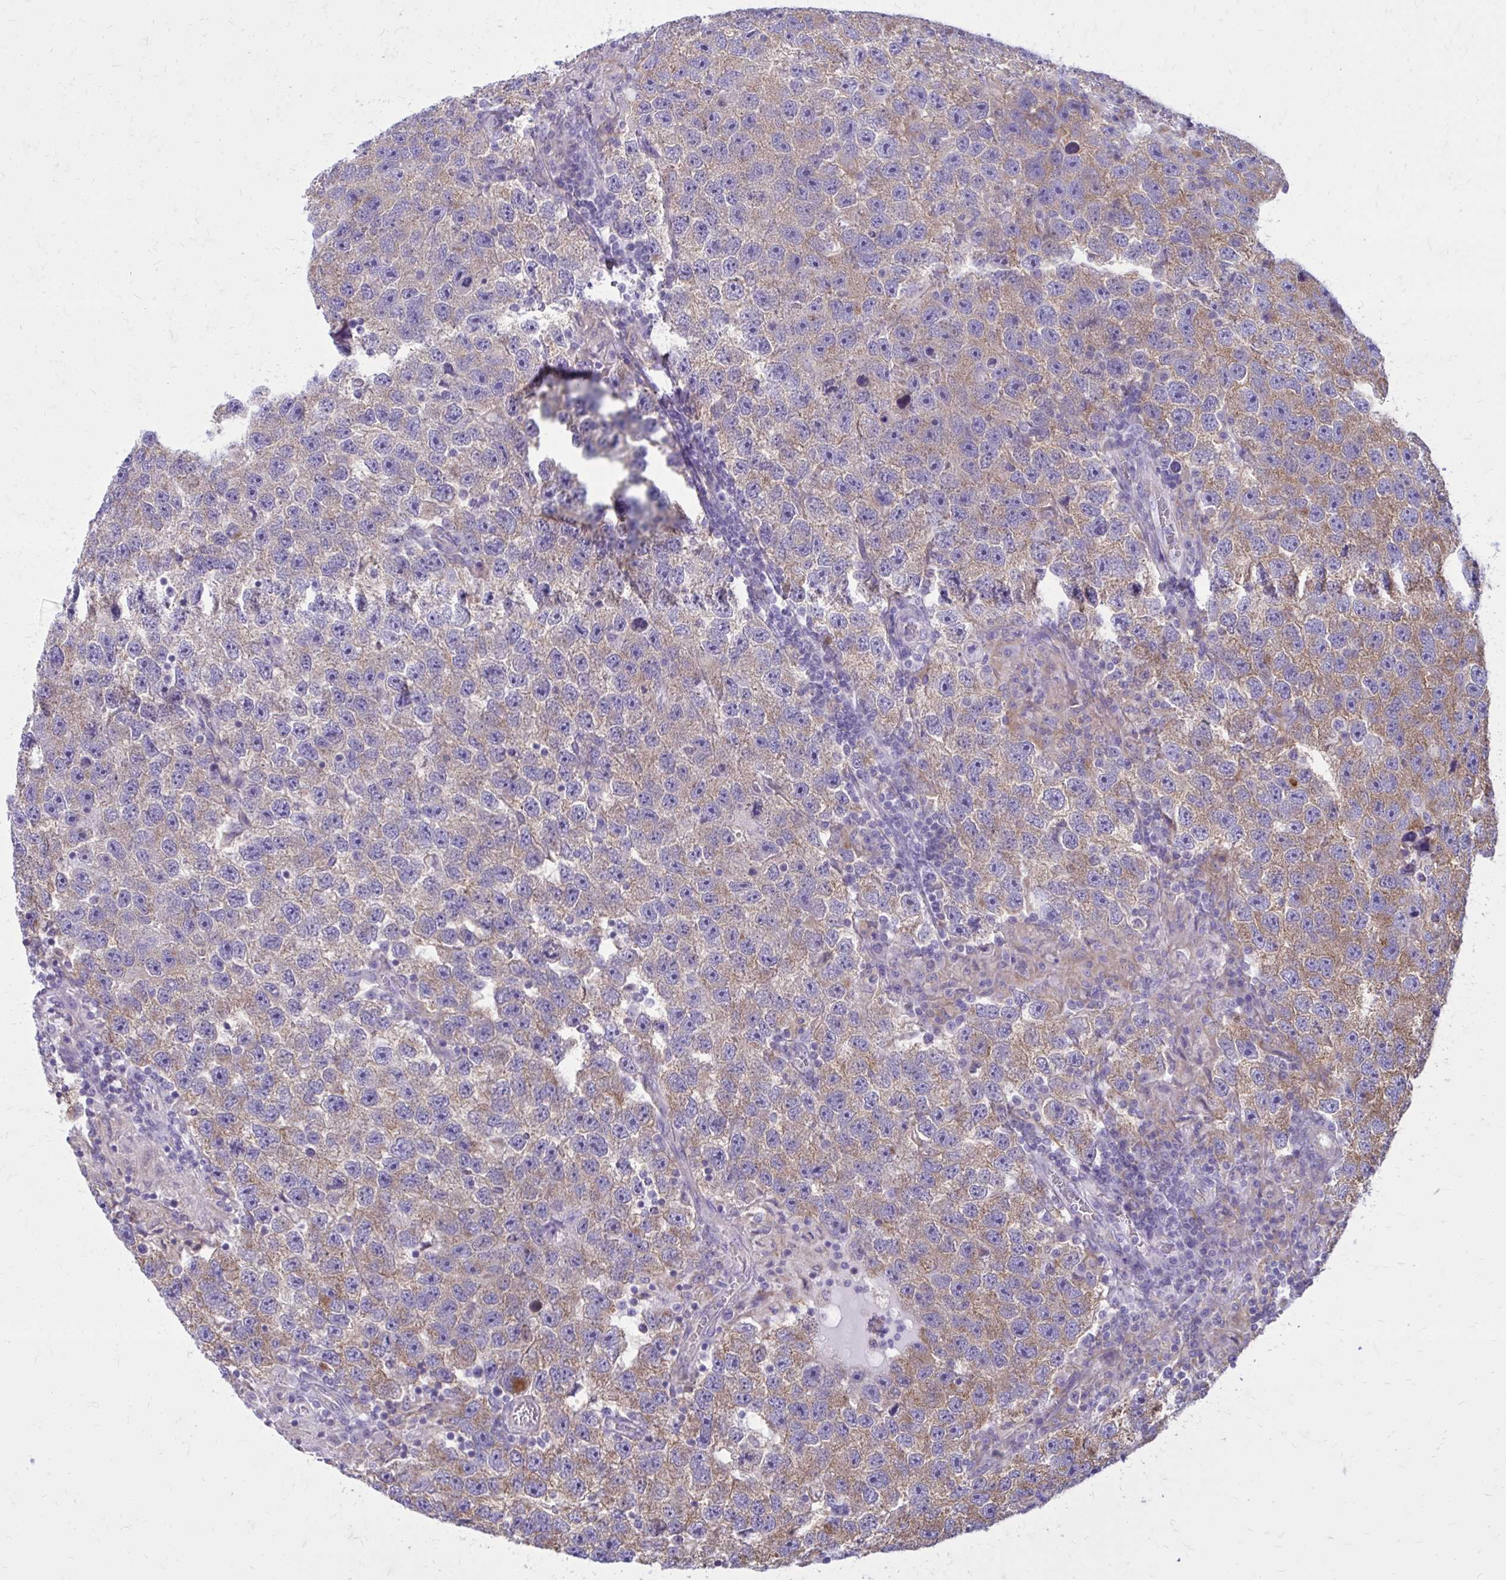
{"staining": {"intensity": "moderate", "quantity": ">75%", "location": "cytoplasmic/membranous"}, "tissue": "testis cancer", "cell_type": "Tumor cells", "image_type": "cancer", "snomed": [{"axis": "morphology", "description": "Seminoma, NOS"}, {"axis": "topography", "description": "Testis"}], "caption": "Protein positivity by immunohistochemistry displays moderate cytoplasmic/membranous expression in about >75% of tumor cells in testis cancer (seminoma). The protein of interest is stained brown, and the nuclei are stained in blue (DAB (3,3'-diaminobenzidine) IHC with brightfield microscopy, high magnification).", "gene": "CLTA", "patient": {"sex": "male", "age": 26}}